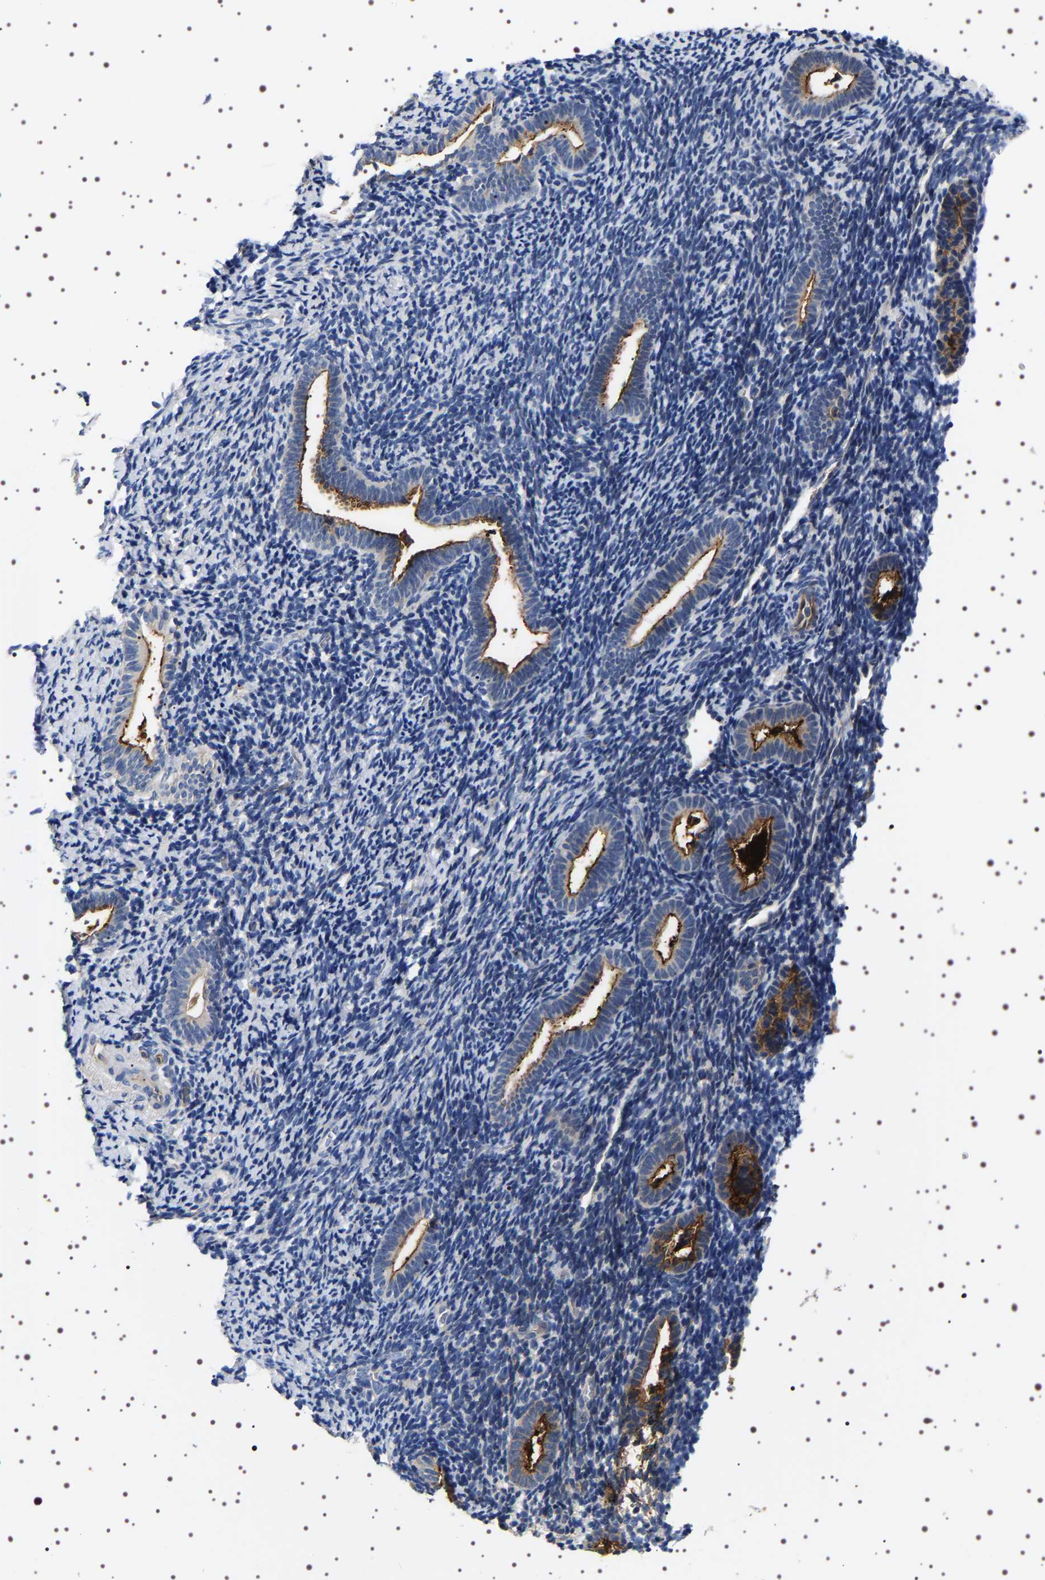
{"staining": {"intensity": "negative", "quantity": "none", "location": "none"}, "tissue": "endometrium", "cell_type": "Cells in endometrial stroma", "image_type": "normal", "snomed": [{"axis": "morphology", "description": "Normal tissue, NOS"}, {"axis": "topography", "description": "Endometrium"}], "caption": "A high-resolution photomicrograph shows IHC staining of normal endometrium, which reveals no significant expression in cells in endometrial stroma. (Stains: DAB (3,3'-diaminobenzidine) IHC with hematoxylin counter stain, Microscopy: brightfield microscopy at high magnification).", "gene": "ALPL", "patient": {"sex": "female", "age": 51}}